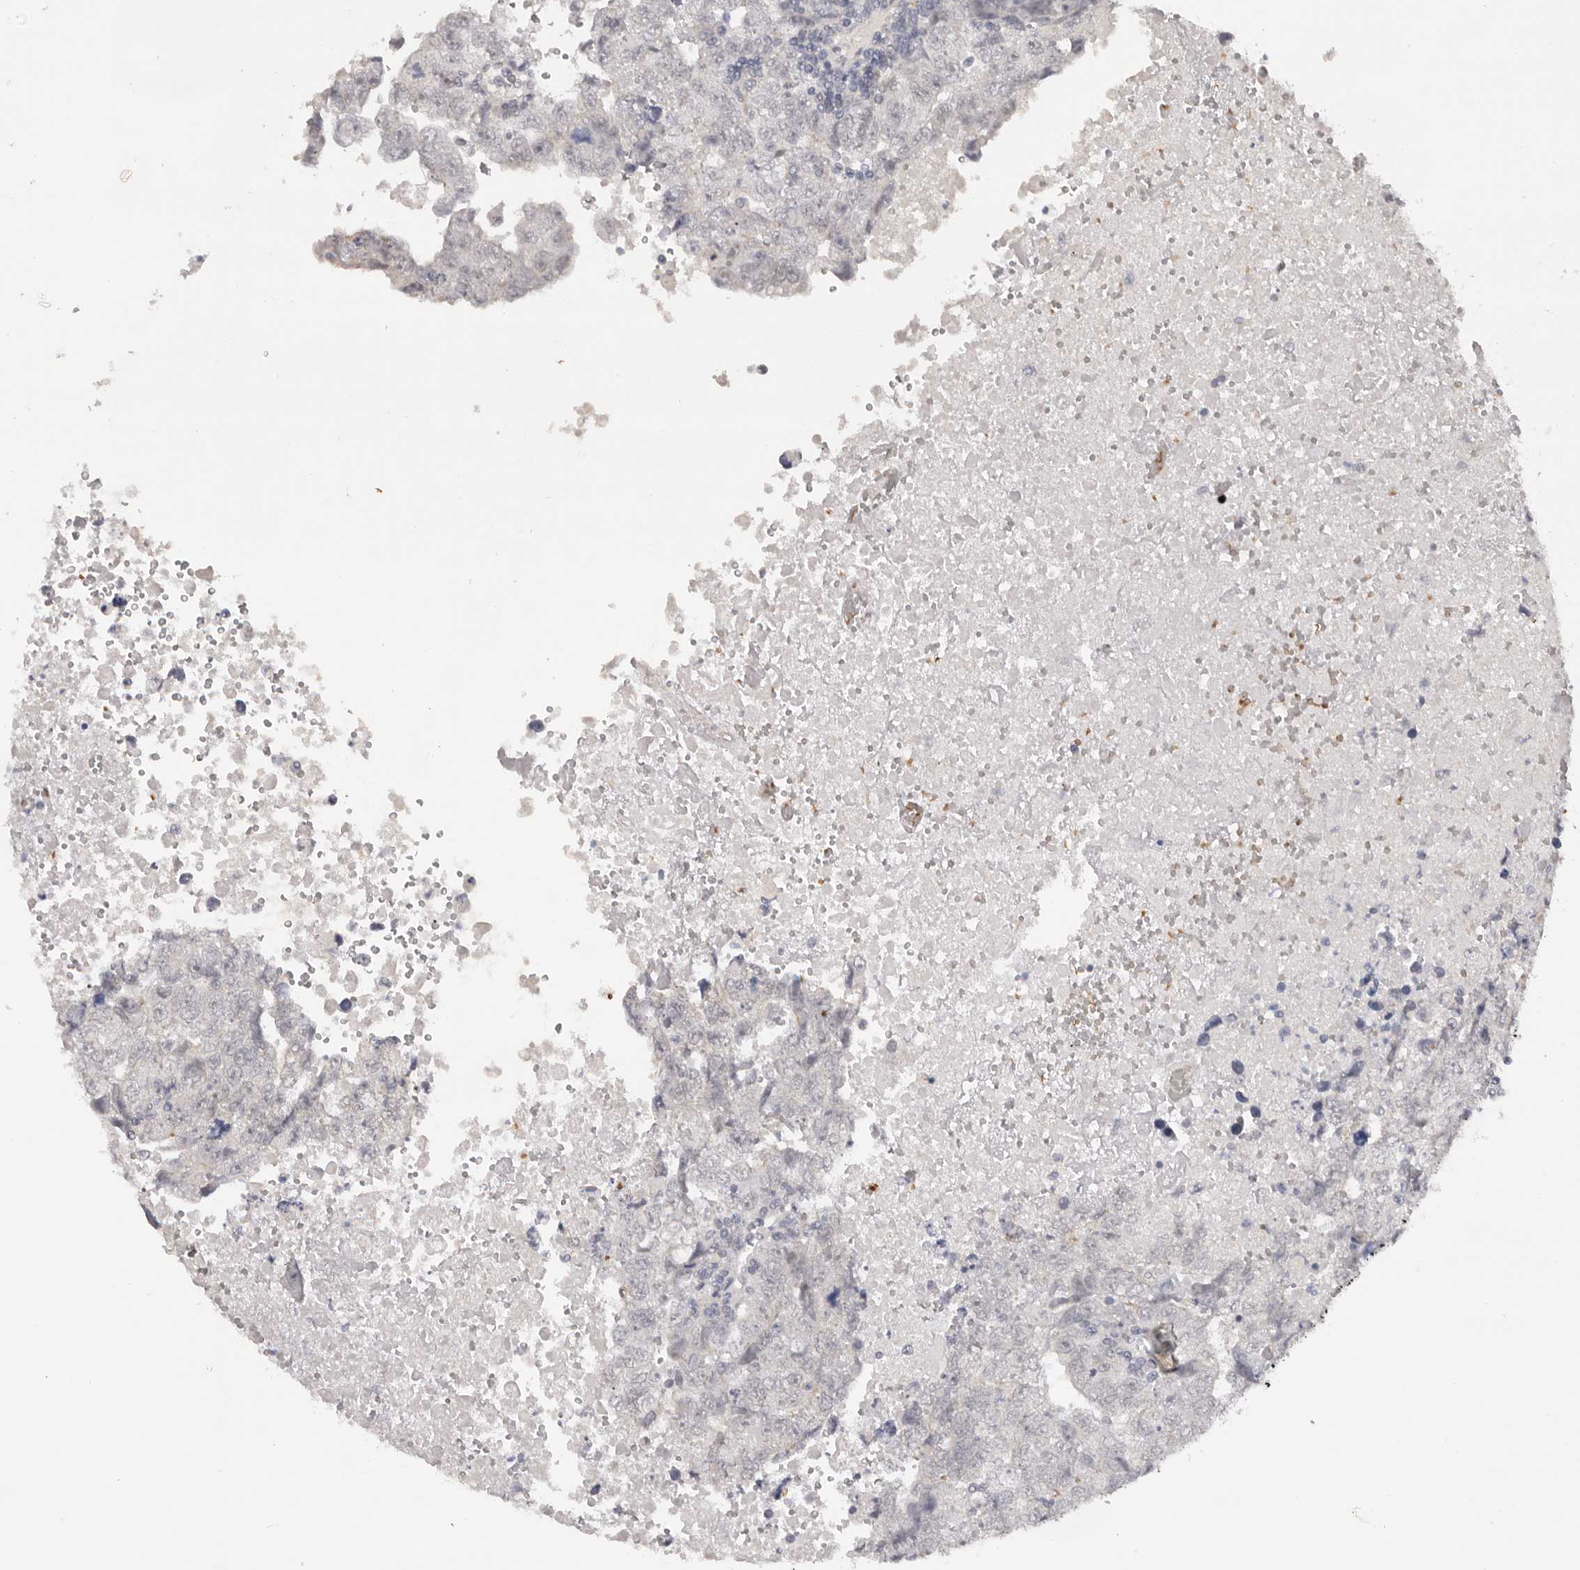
{"staining": {"intensity": "negative", "quantity": "none", "location": "none"}, "tissue": "testis cancer", "cell_type": "Tumor cells", "image_type": "cancer", "snomed": [{"axis": "morphology", "description": "Carcinoma, Embryonal, NOS"}, {"axis": "topography", "description": "Testis"}], "caption": "DAB immunohistochemical staining of testis embryonal carcinoma exhibits no significant positivity in tumor cells.", "gene": "TNR", "patient": {"sex": "male", "age": 37}}